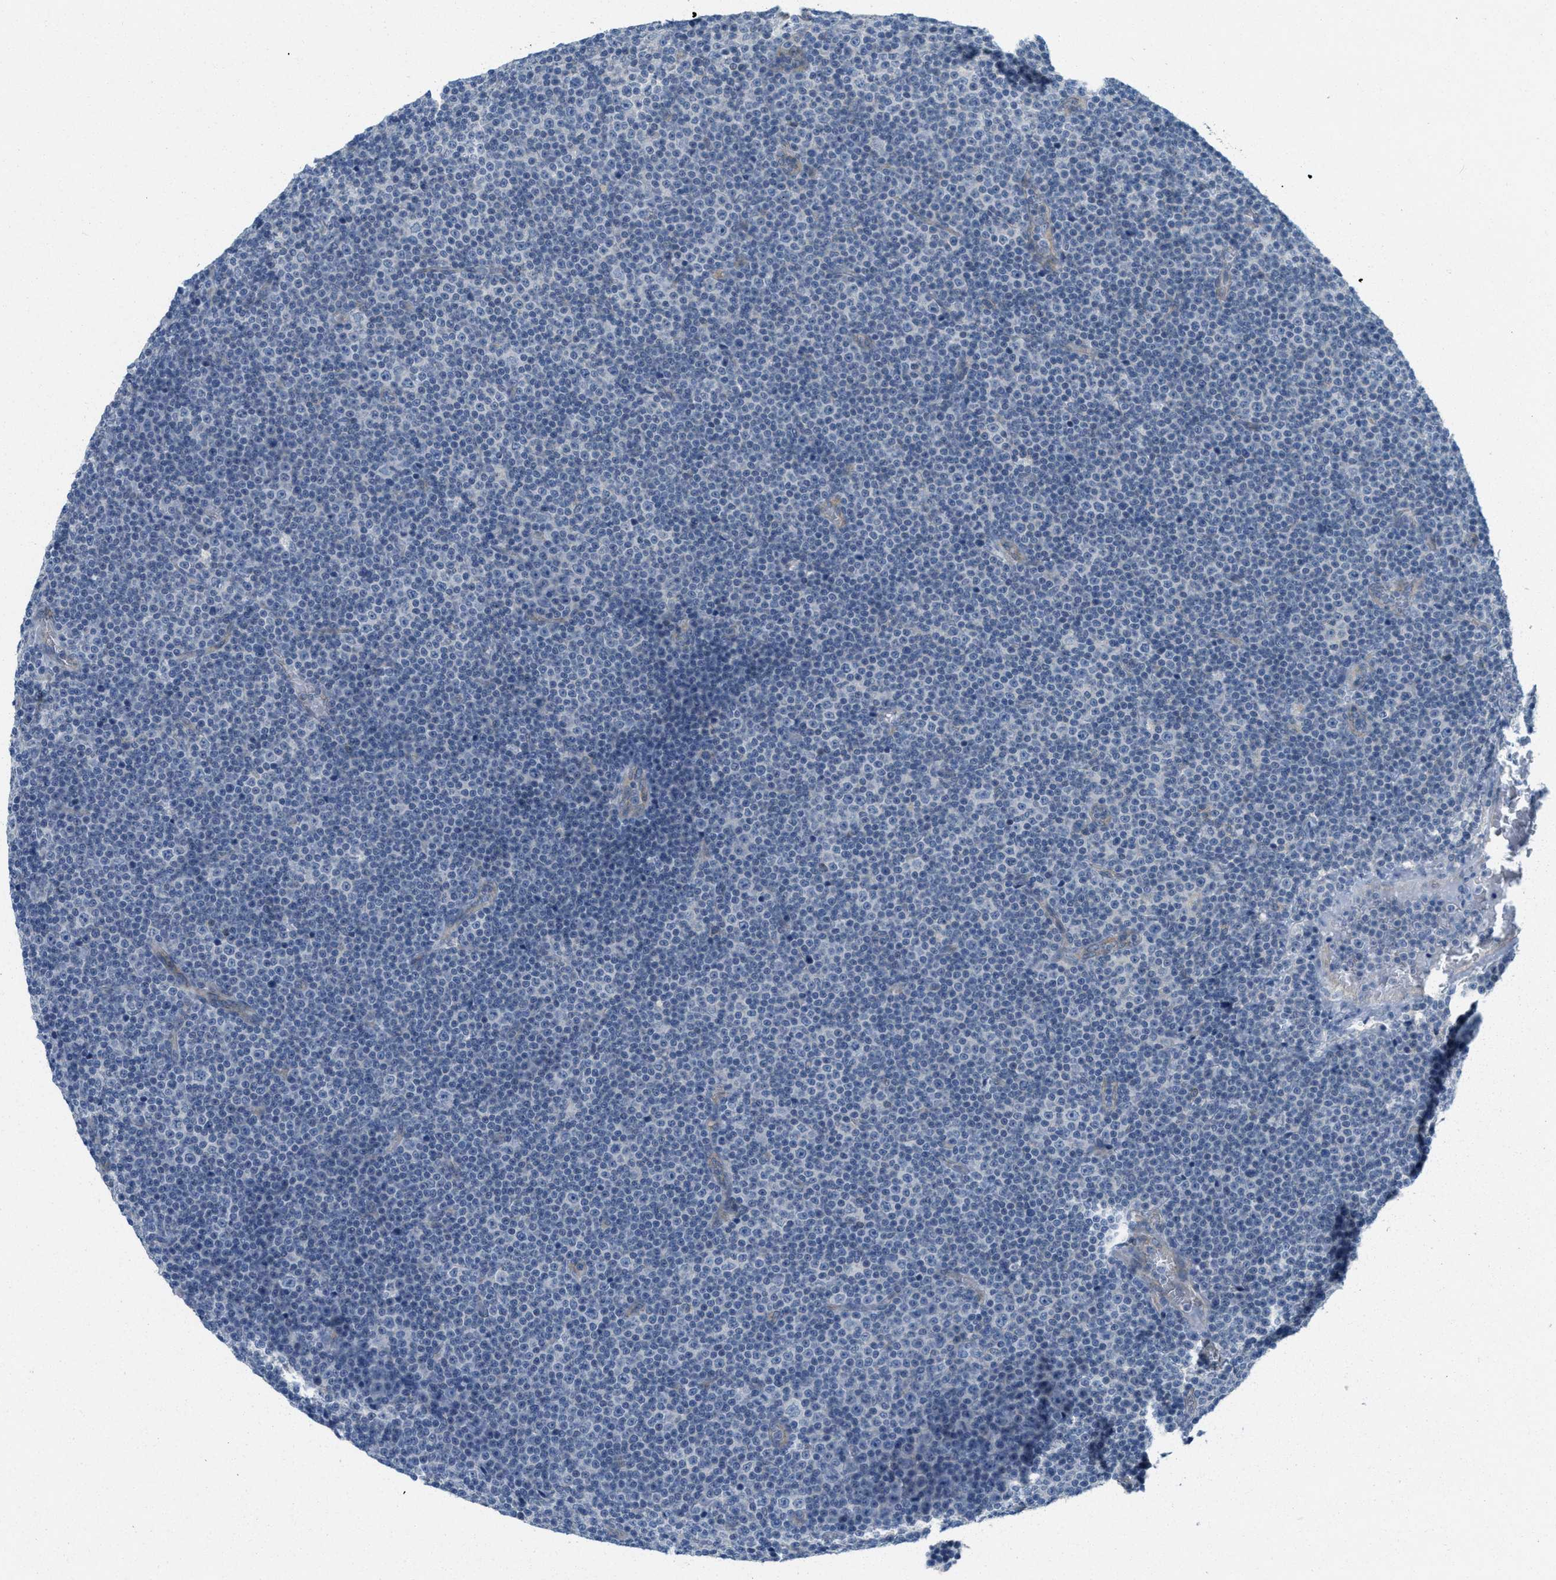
{"staining": {"intensity": "negative", "quantity": "none", "location": "none"}, "tissue": "lymphoma", "cell_type": "Tumor cells", "image_type": "cancer", "snomed": [{"axis": "morphology", "description": "Malignant lymphoma, non-Hodgkin's type, Low grade"}, {"axis": "topography", "description": "Lymph node"}], "caption": "Human lymphoma stained for a protein using immunohistochemistry (IHC) shows no positivity in tumor cells.", "gene": "ZFYVE9", "patient": {"sex": "female", "age": 67}}